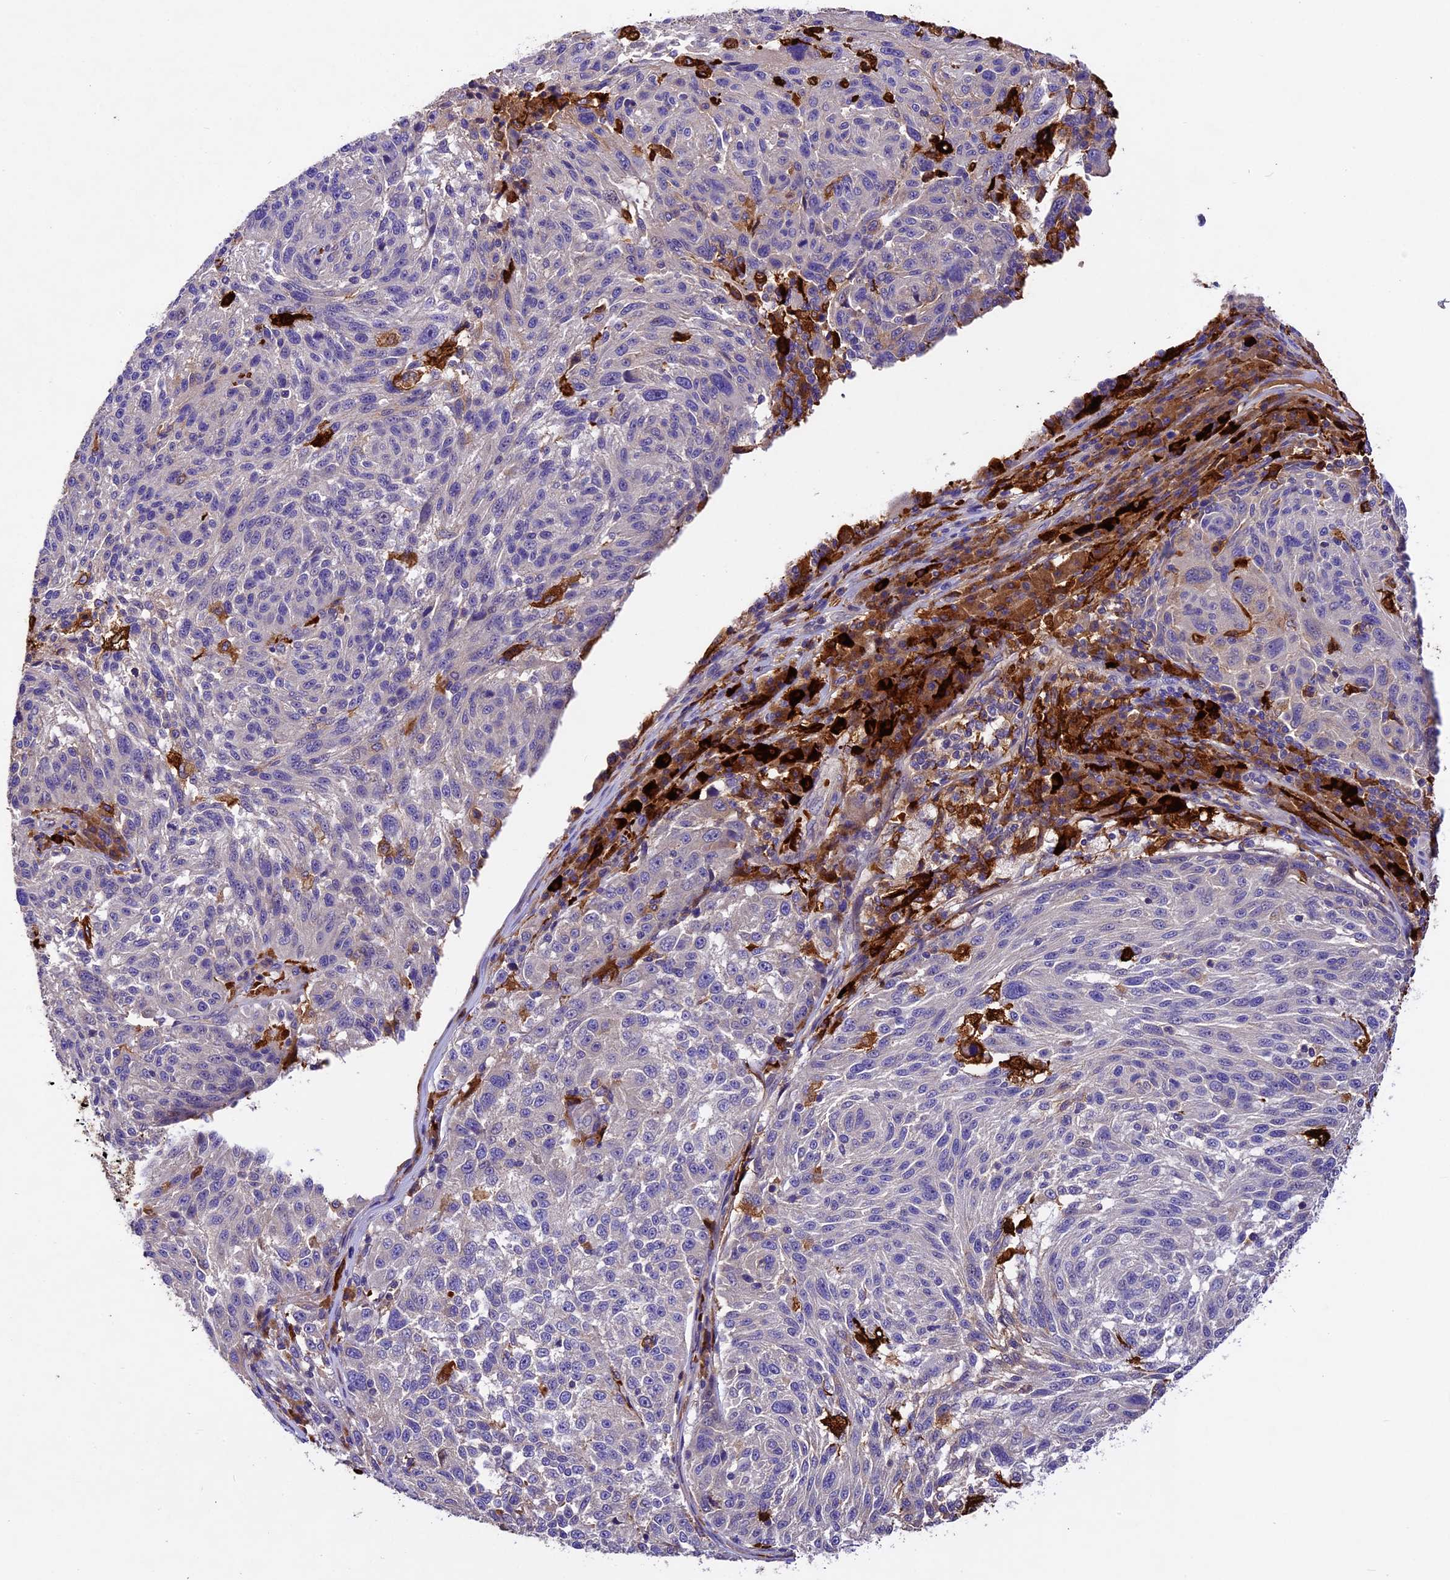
{"staining": {"intensity": "negative", "quantity": "none", "location": "none"}, "tissue": "melanoma", "cell_type": "Tumor cells", "image_type": "cancer", "snomed": [{"axis": "morphology", "description": "Malignant melanoma, NOS"}, {"axis": "topography", "description": "Skin"}], "caption": "The histopathology image exhibits no significant expression in tumor cells of malignant melanoma.", "gene": "CILP2", "patient": {"sex": "male", "age": 53}}